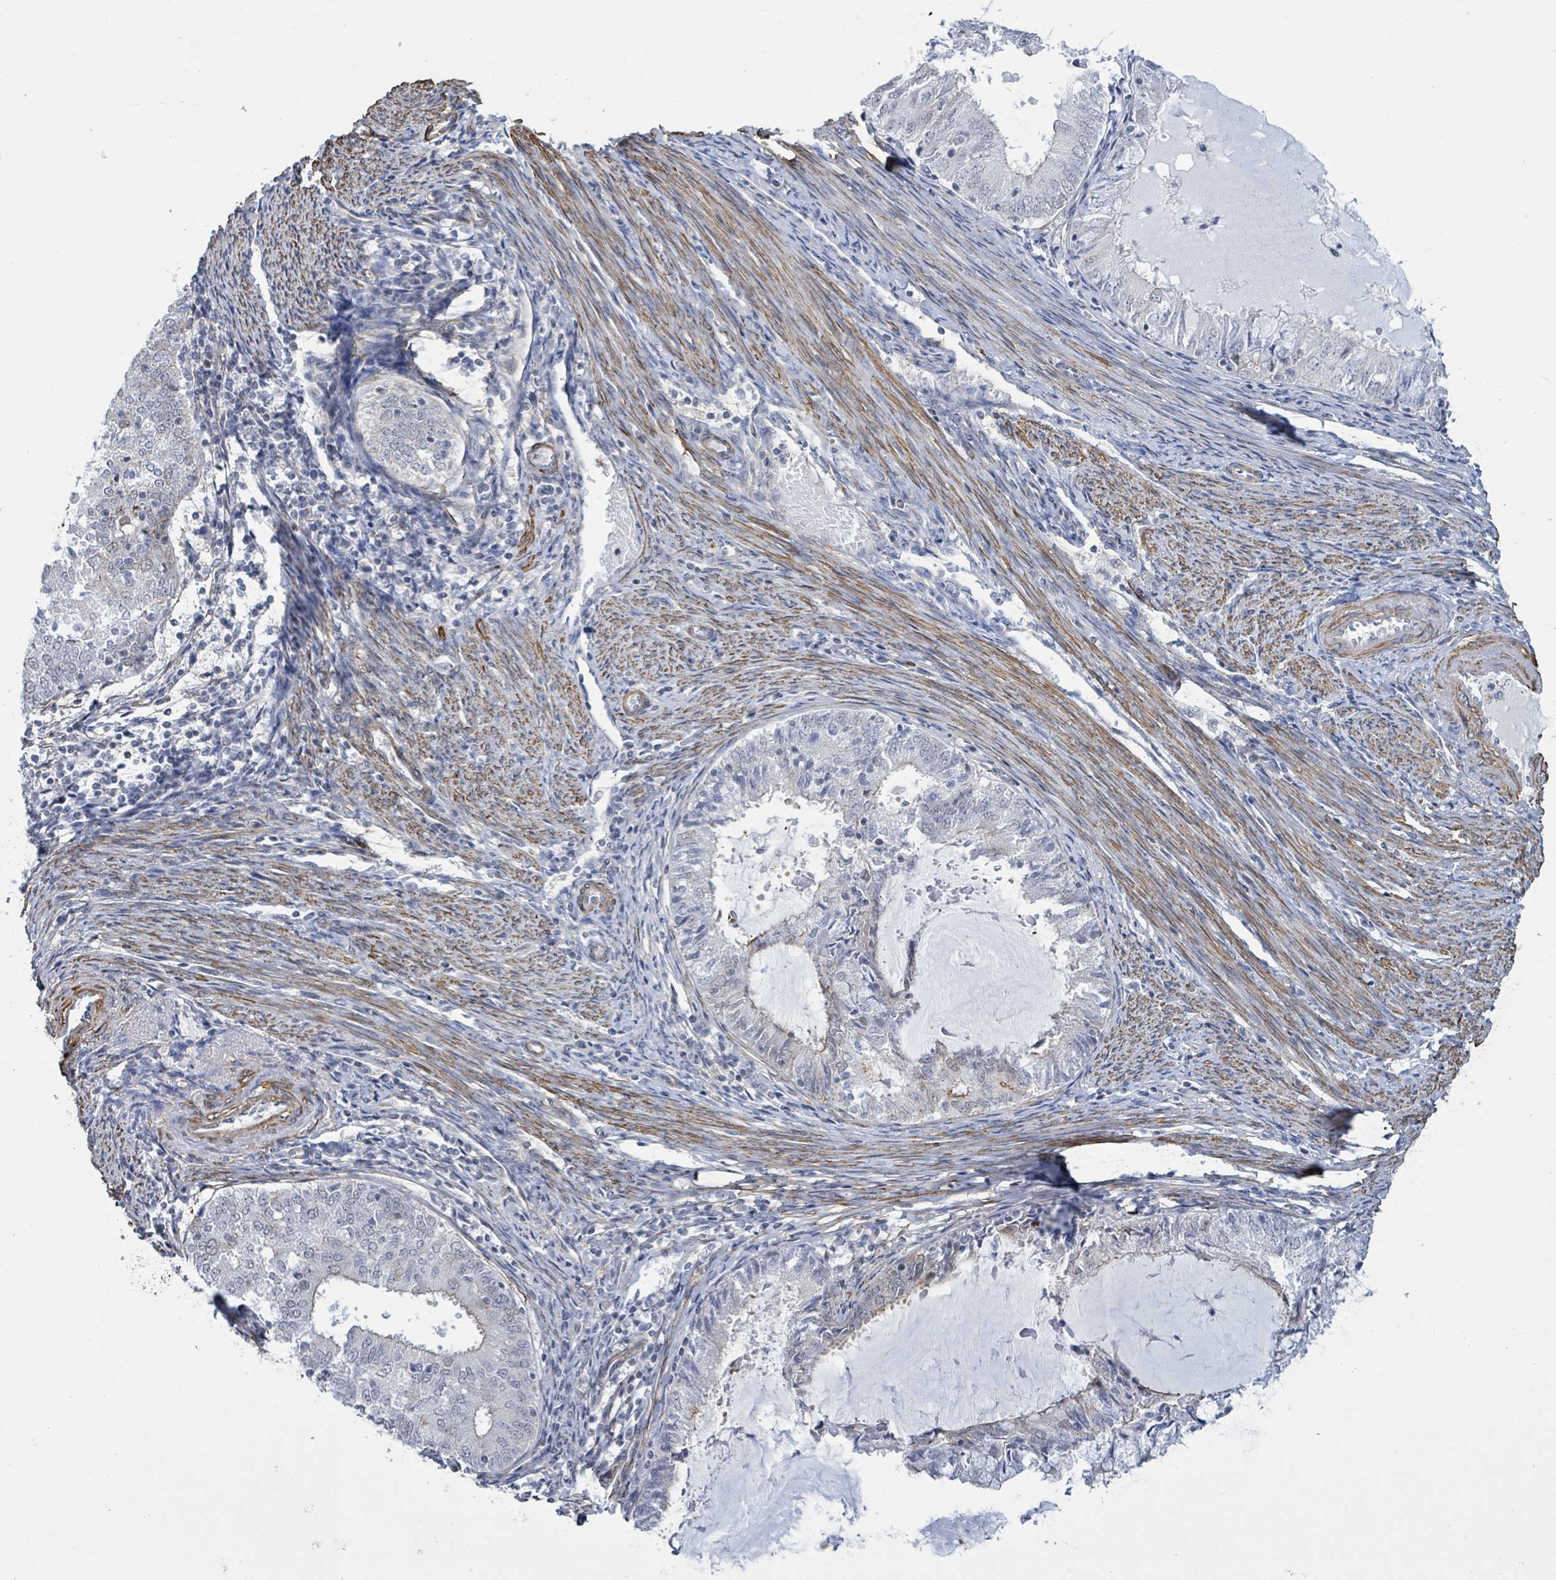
{"staining": {"intensity": "negative", "quantity": "none", "location": "none"}, "tissue": "endometrial cancer", "cell_type": "Tumor cells", "image_type": "cancer", "snomed": [{"axis": "morphology", "description": "Adenocarcinoma, NOS"}, {"axis": "topography", "description": "Endometrium"}], "caption": "High power microscopy micrograph of an immunohistochemistry micrograph of endometrial cancer (adenocarcinoma), revealing no significant staining in tumor cells.", "gene": "DMRTC1B", "patient": {"sex": "female", "age": 57}}